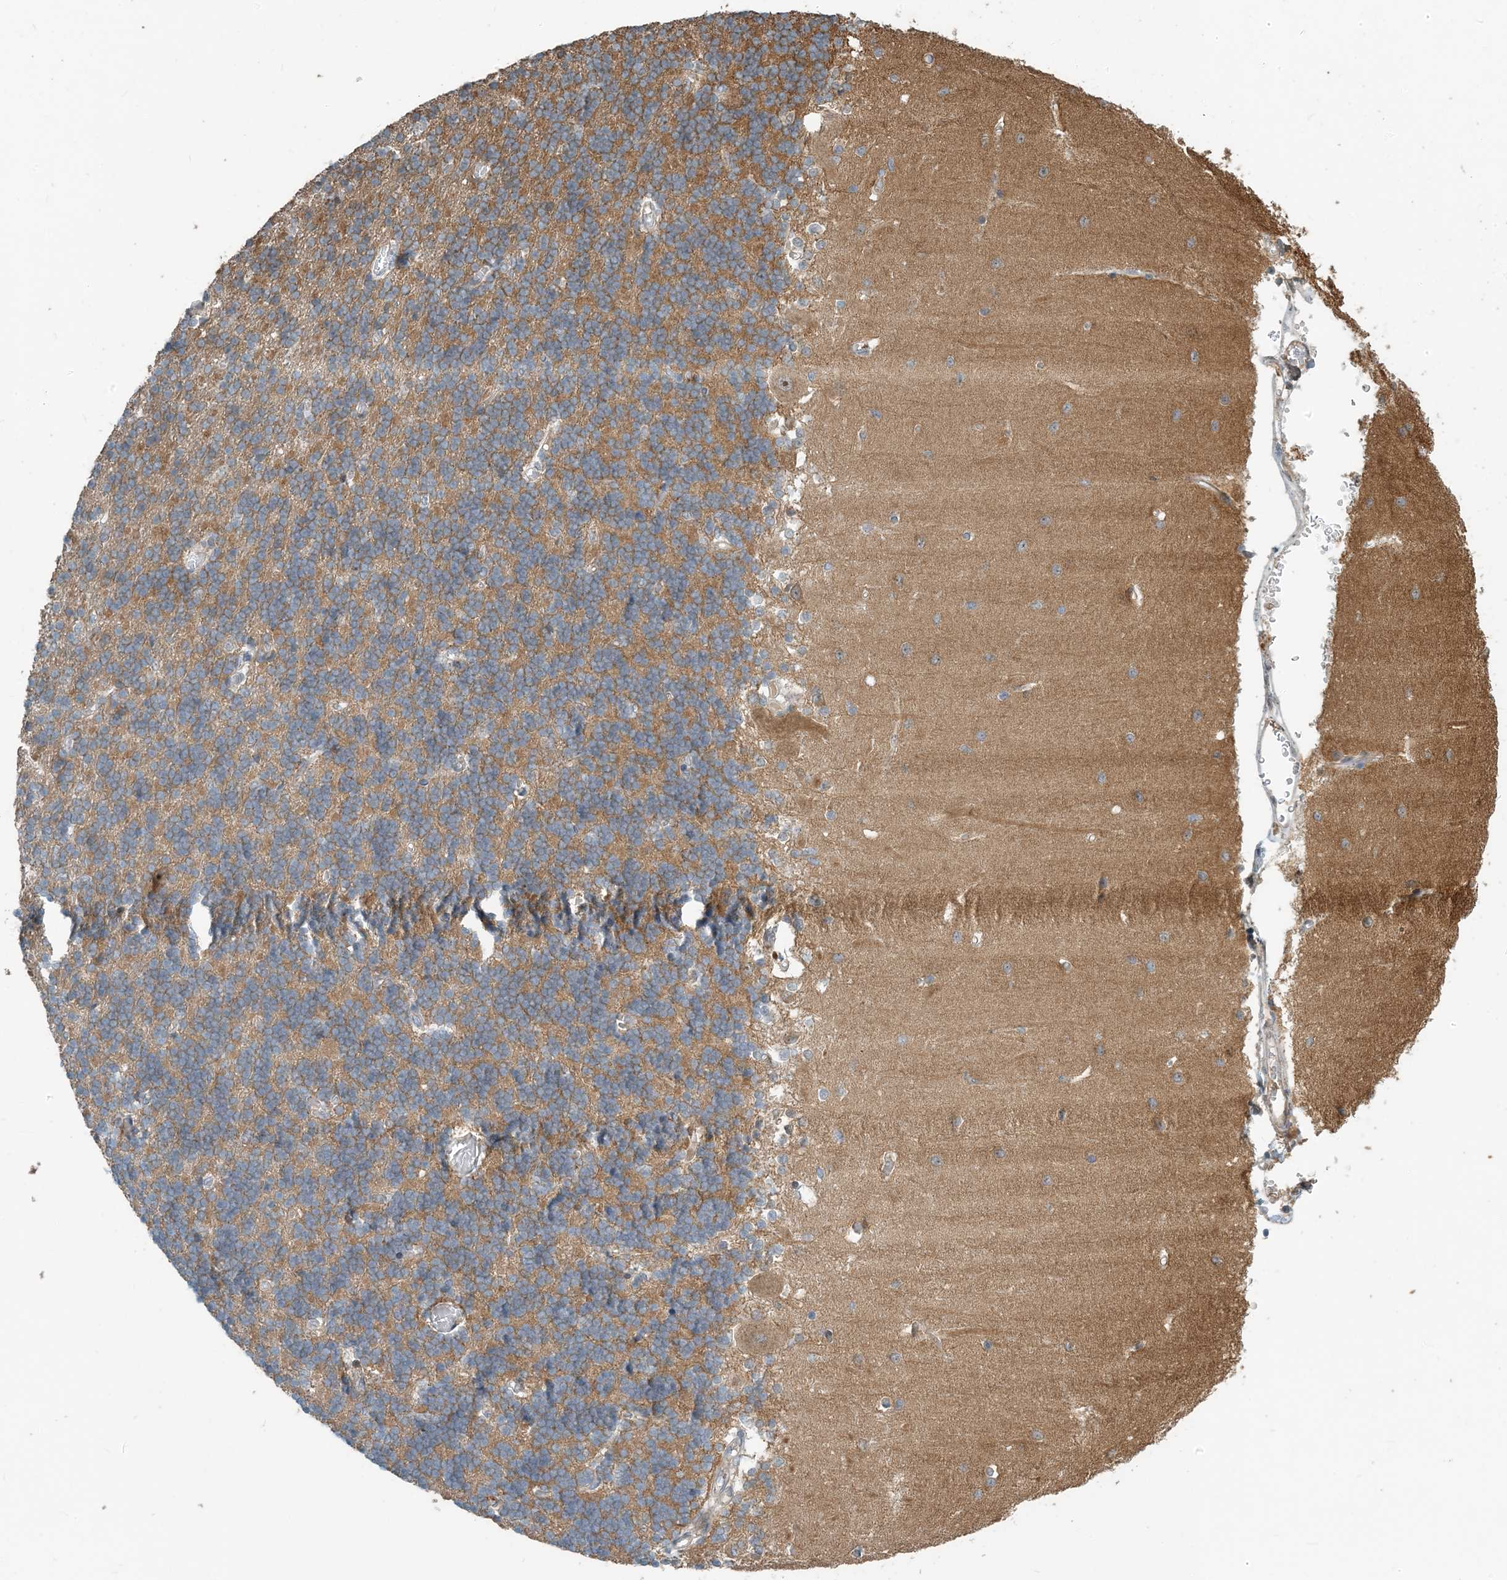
{"staining": {"intensity": "moderate", "quantity": "25%-75%", "location": "cytoplasmic/membranous"}, "tissue": "cerebellum", "cell_type": "Cells in granular layer", "image_type": "normal", "snomed": [{"axis": "morphology", "description": "Normal tissue, NOS"}, {"axis": "topography", "description": "Cerebellum"}], "caption": "The histopathology image demonstrates immunohistochemical staining of benign cerebellum. There is moderate cytoplasmic/membranous positivity is appreciated in approximately 25%-75% of cells in granular layer.", "gene": "ZBTB3", "patient": {"sex": "male", "age": 37}}